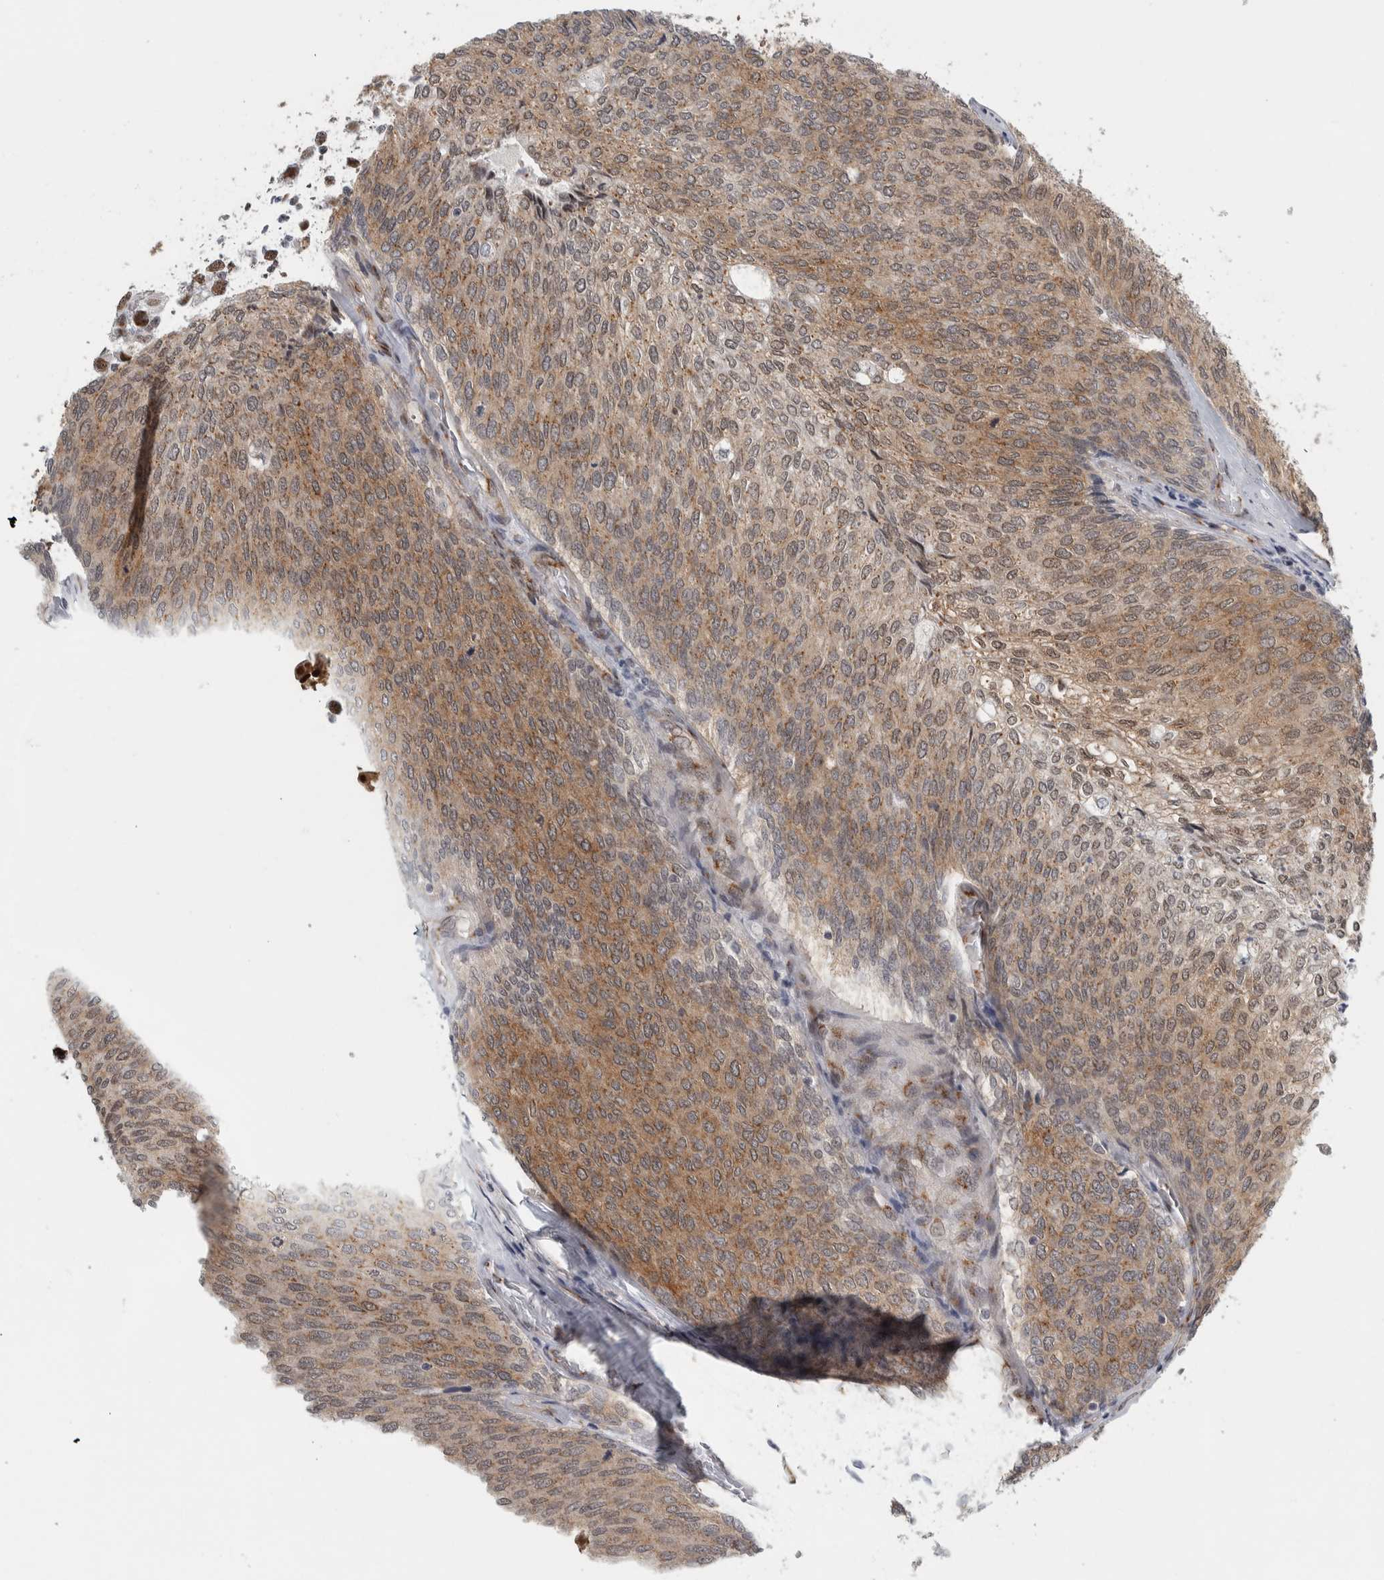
{"staining": {"intensity": "moderate", "quantity": ">75%", "location": "cytoplasmic/membranous,nuclear"}, "tissue": "urothelial cancer", "cell_type": "Tumor cells", "image_type": "cancer", "snomed": [{"axis": "morphology", "description": "Urothelial carcinoma, Low grade"}, {"axis": "topography", "description": "Urinary bladder"}], "caption": "Brown immunohistochemical staining in urothelial cancer reveals moderate cytoplasmic/membranous and nuclear staining in approximately >75% of tumor cells.", "gene": "ZMYND8", "patient": {"sex": "female", "age": 79}}